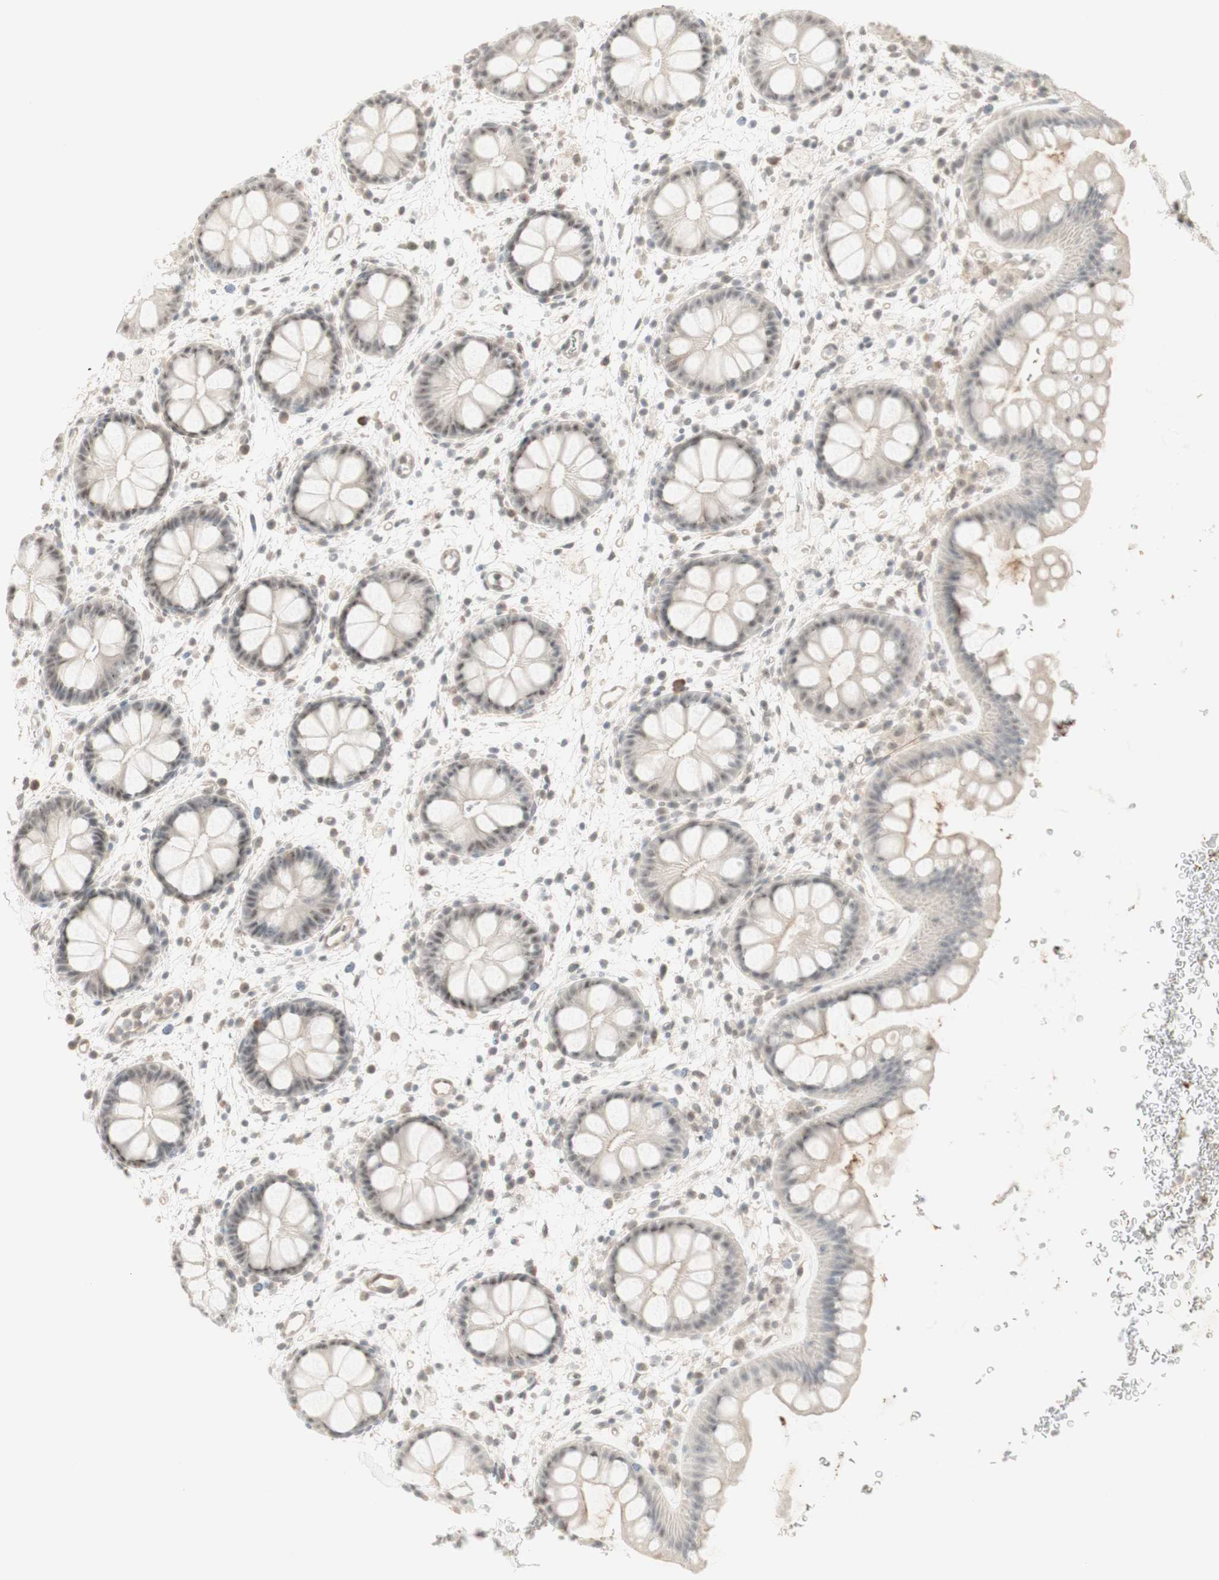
{"staining": {"intensity": "weak", "quantity": "<25%", "location": "nuclear"}, "tissue": "rectum", "cell_type": "Glandular cells", "image_type": "normal", "snomed": [{"axis": "morphology", "description": "Normal tissue, NOS"}, {"axis": "topography", "description": "Rectum"}], "caption": "Rectum stained for a protein using immunohistochemistry (IHC) exhibits no staining glandular cells.", "gene": "PLCD4", "patient": {"sex": "female", "age": 24}}